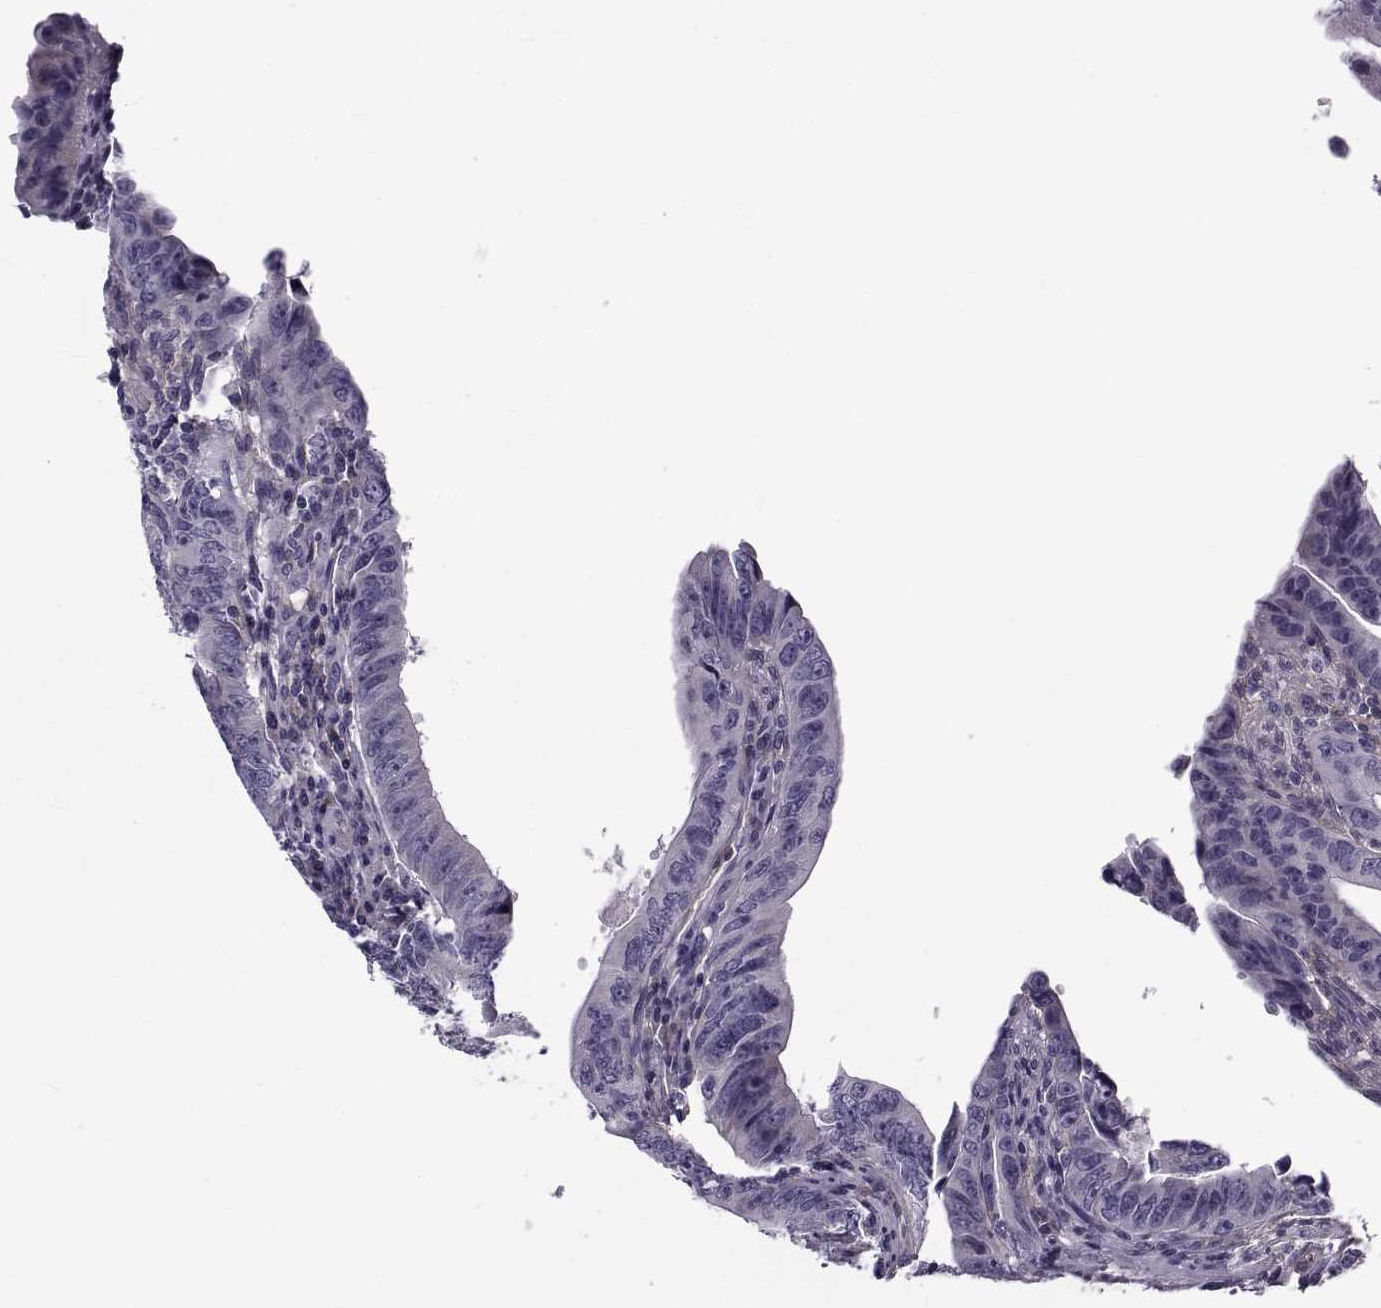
{"staining": {"intensity": "negative", "quantity": "none", "location": "none"}, "tissue": "colorectal cancer", "cell_type": "Tumor cells", "image_type": "cancer", "snomed": [{"axis": "morphology", "description": "Adenocarcinoma, NOS"}, {"axis": "topography", "description": "Colon"}], "caption": "Colorectal adenocarcinoma was stained to show a protein in brown. There is no significant positivity in tumor cells. (DAB (3,3'-diaminobenzidine) immunohistochemistry with hematoxylin counter stain).", "gene": "LRRC27", "patient": {"sex": "female", "age": 87}}